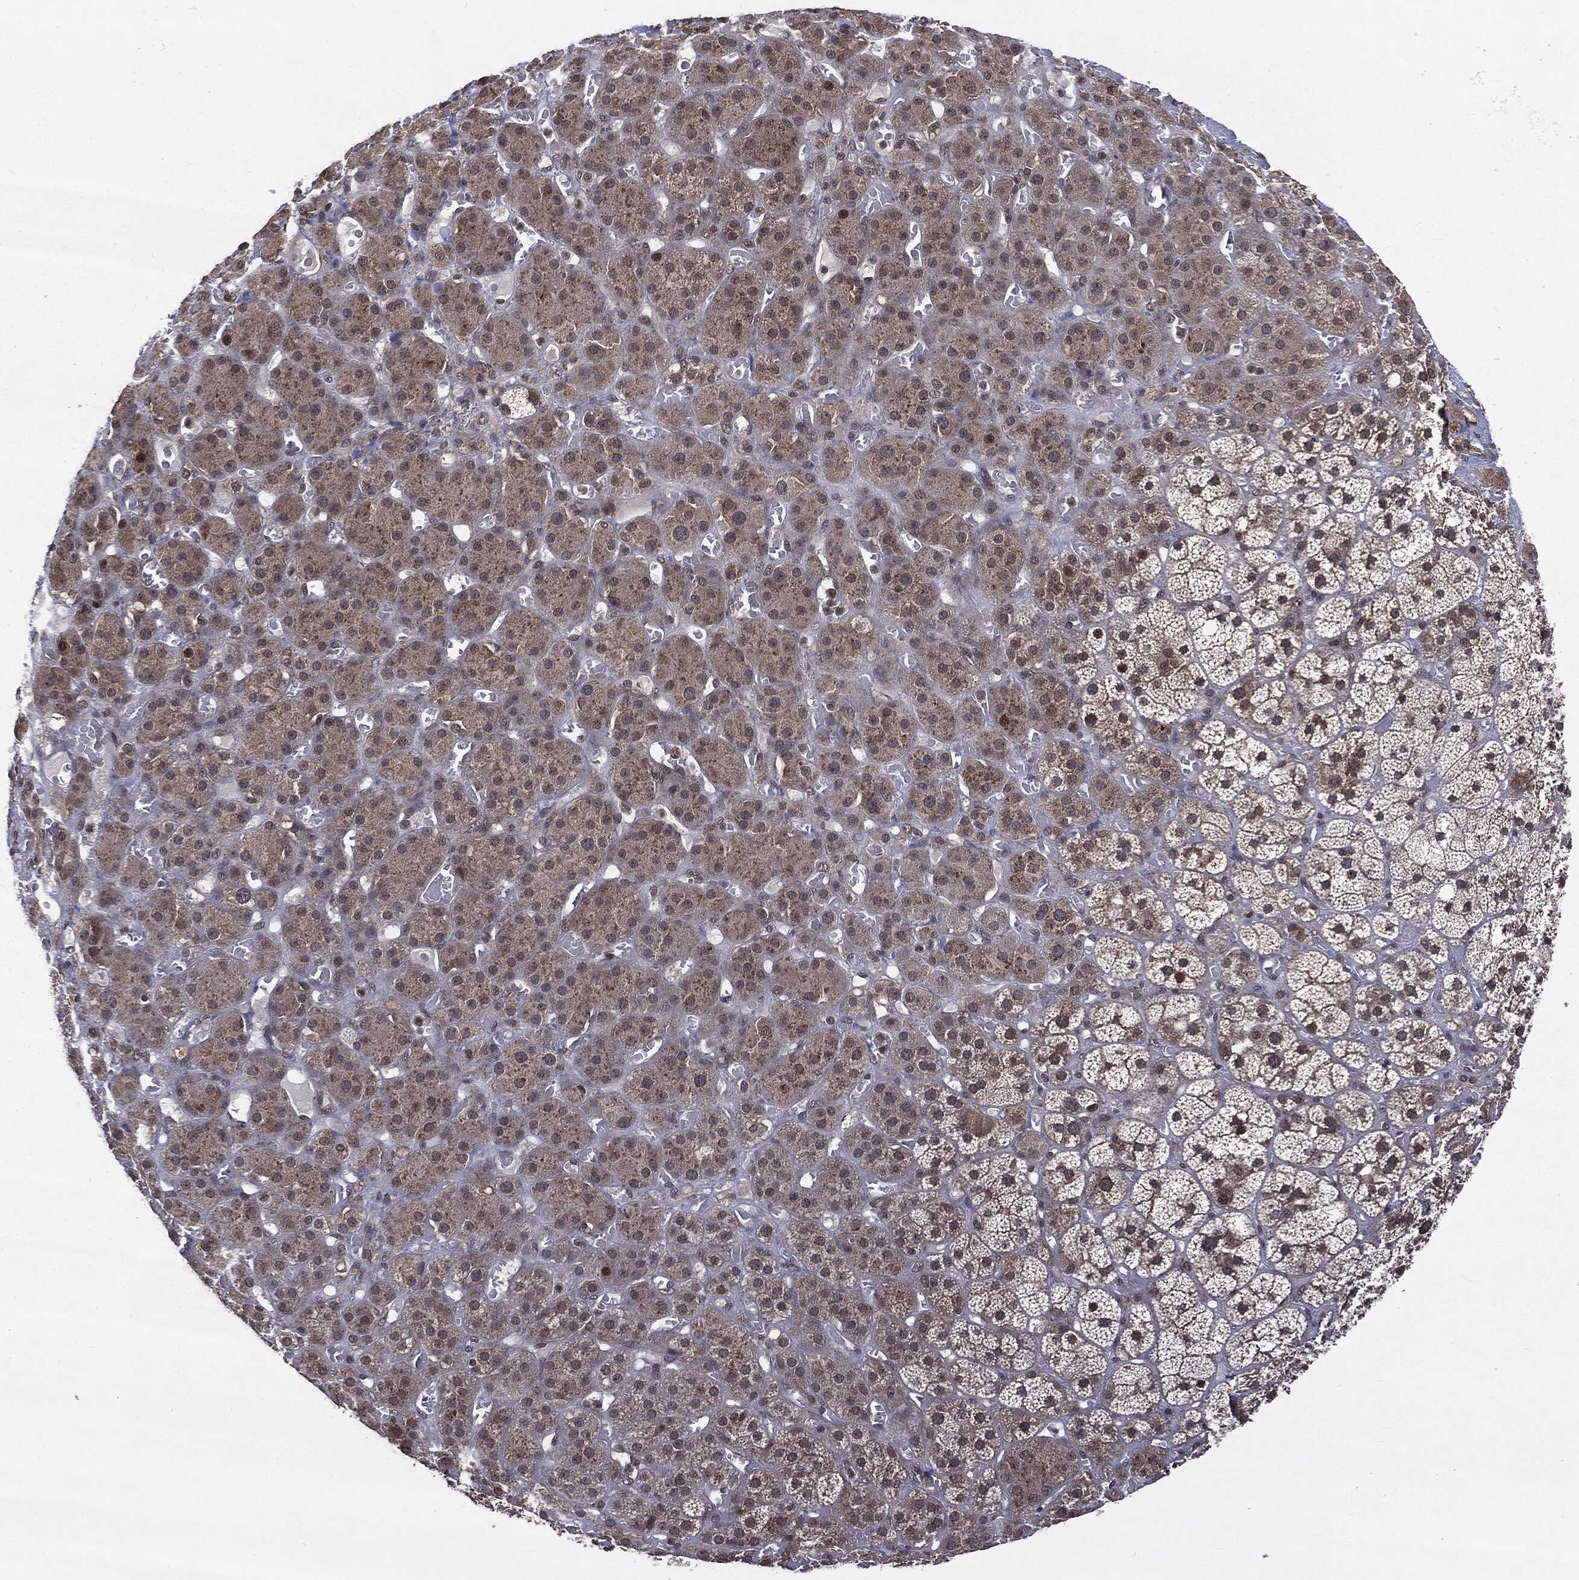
{"staining": {"intensity": "moderate", "quantity": "25%-75%", "location": "cytoplasmic/membranous"}, "tissue": "adrenal gland", "cell_type": "Glandular cells", "image_type": "normal", "snomed": [{"axis": "morphology", "description": "Normal tissue, NOS"}, {"axis": "topography", "description": "Adrenal gland"}], "caption": "A photomicrograph showing moderate cytoplasmic/membranous expression in about 25%-75% of glandular cells in normal adrenal gland, as visualized by brown immunohistochemical staining.", "gene": "STAU2", "patient": {"sex": "male", "age": 70}}